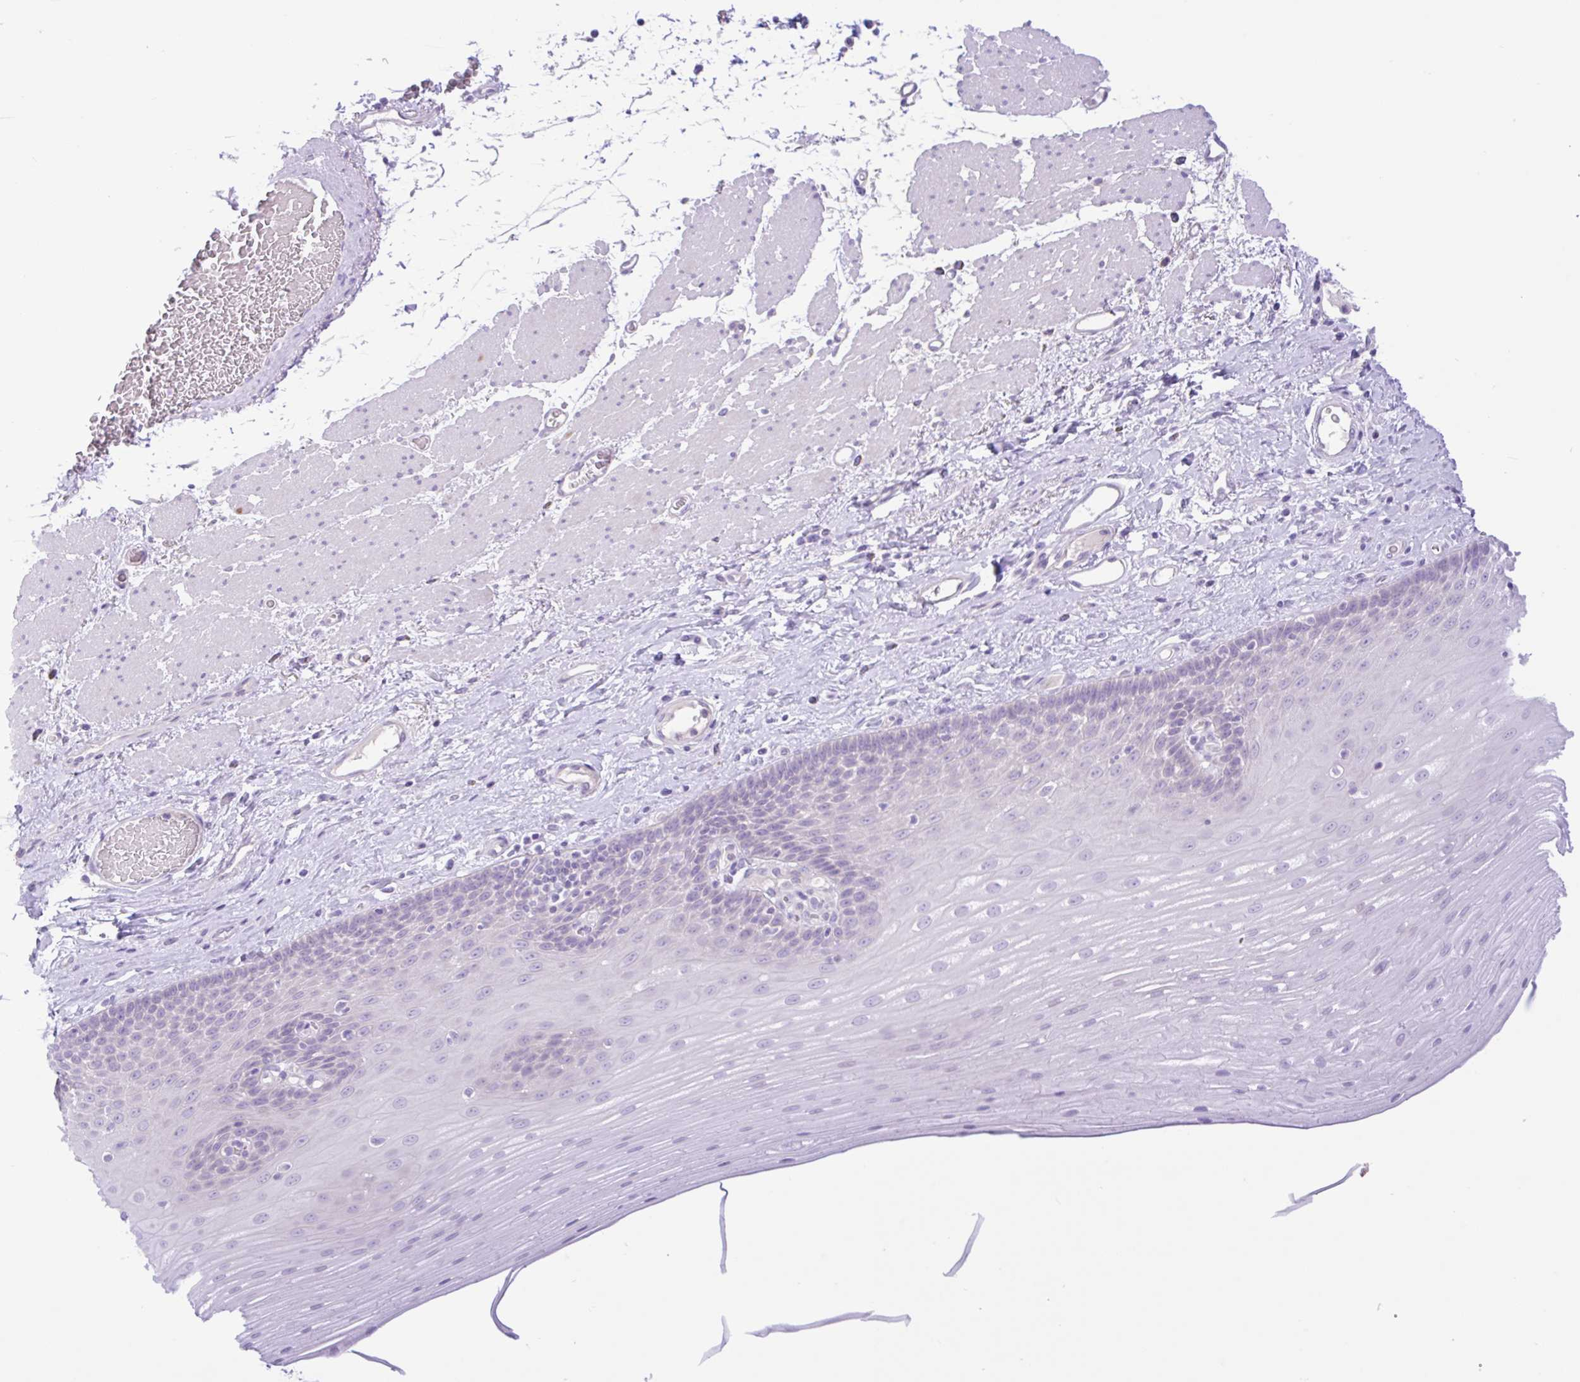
{"staining": {"intensity": "negative", "quantity": "none", "location": "none"}, "tissue": "esophagus", "cell_type": "Squamous epithelial cells", "image_type": "normal", "snomed": [{"axis": "morphology", "description": "Normal tissue, NOS"}, {"axis": "topography", "description": "Esophagus"}], "caption": "Immunohistochemistry histopathology image of unremarkable esophagus: esophagus stained with DAB reveals no significant protein positivity in squamous epithelial cells.", "gene": "ZNF101", "patient": {"sex": "male", "age": 62}}